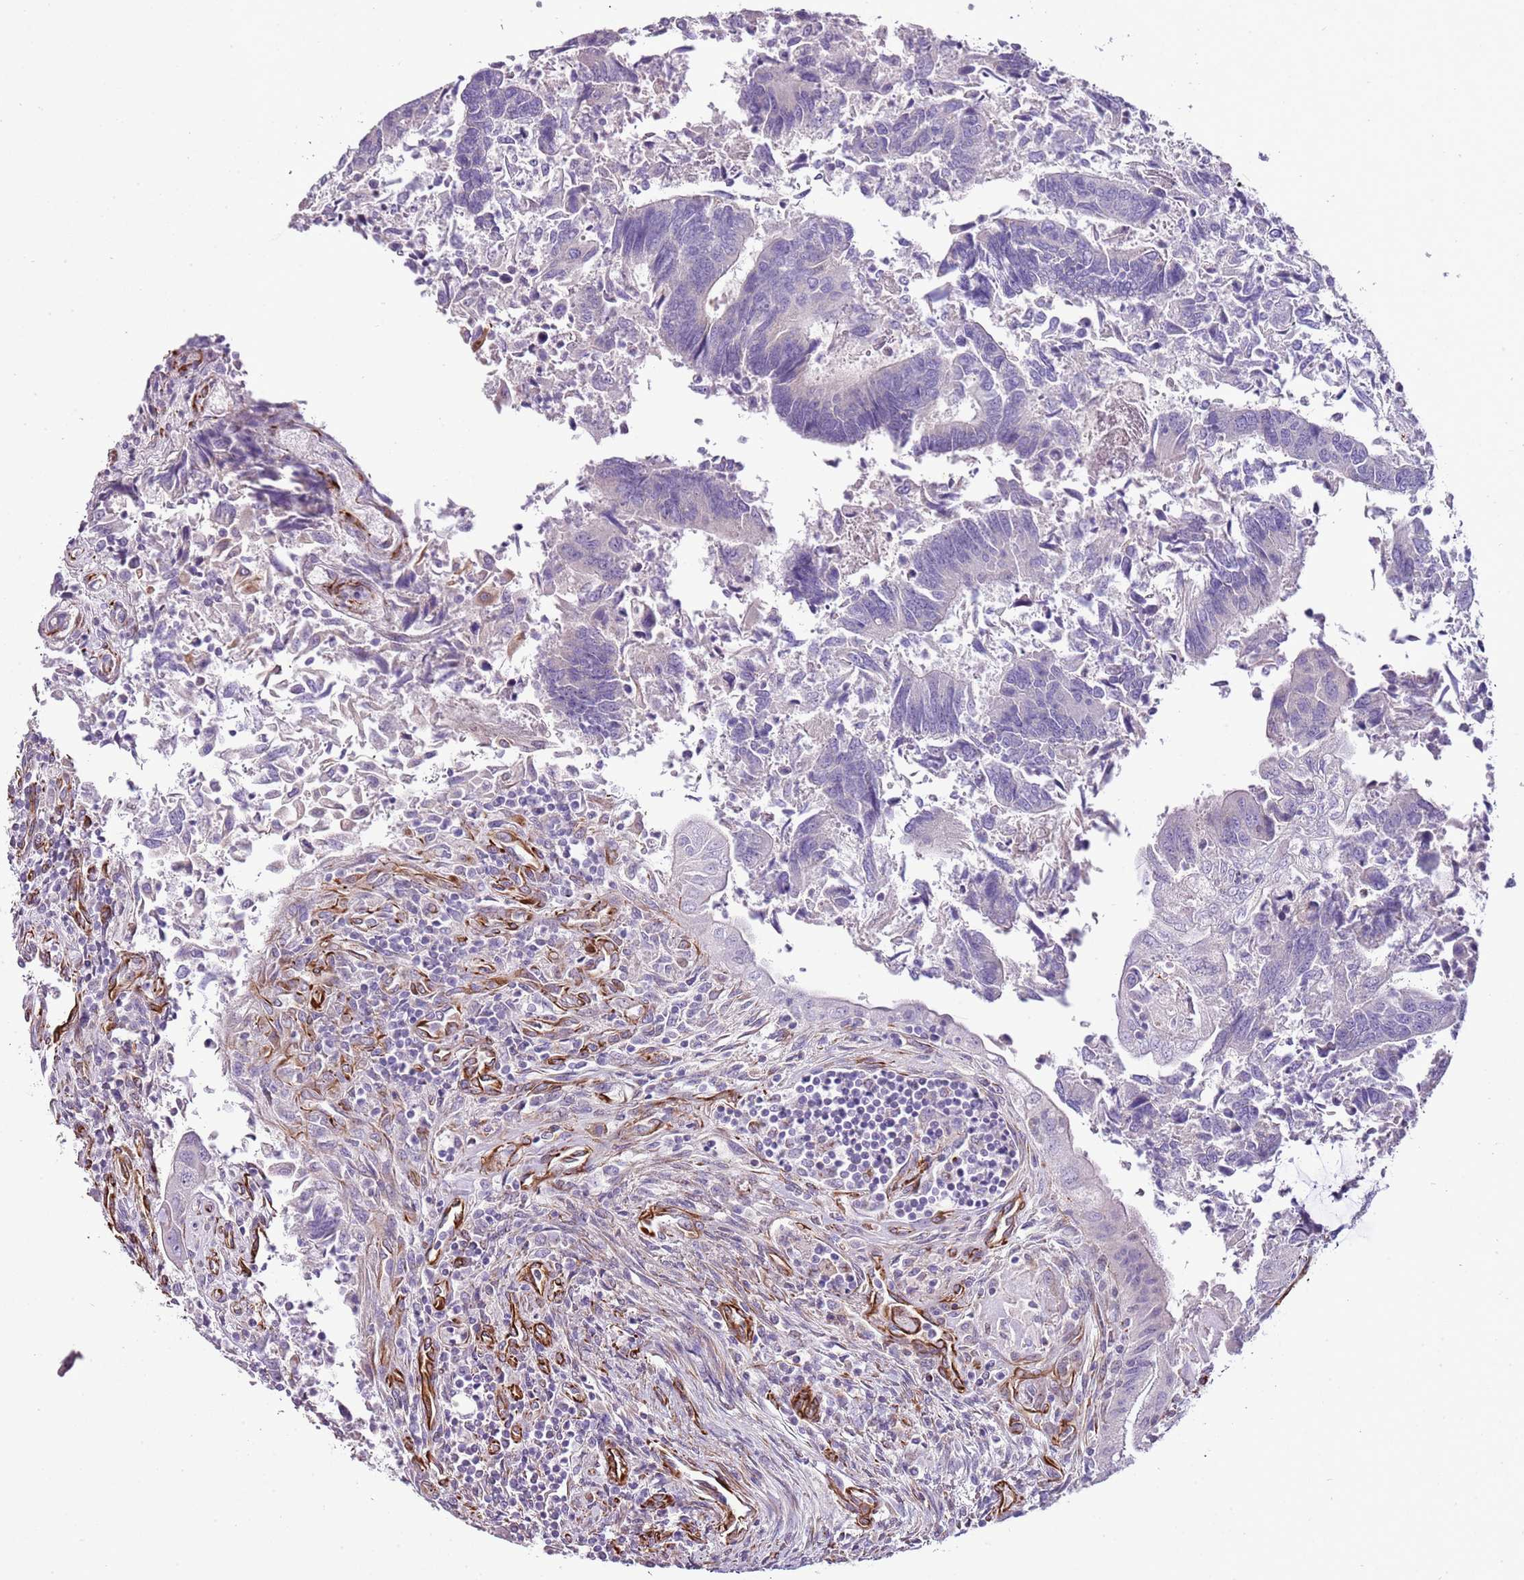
{"staining": {"intensity": "negative", "quantity": "none", "location": "none"}, "tissue": "colorectal cancer", "cell_type": "Tumor cells", "image_type": "cancer", "snomed": [{"axis": "morphology", "description": "Adenocarcinoma, NOS"}, {"axis": "topography", "description": "Colon"}], "caption": "Colorectal cancer (adenocarcinoma) stained for a protein using immunohistochemistry demonstrates no positivity tumor cells.", "gene": "ZNF786", "patient": {"sex": "female", "age": 67}}